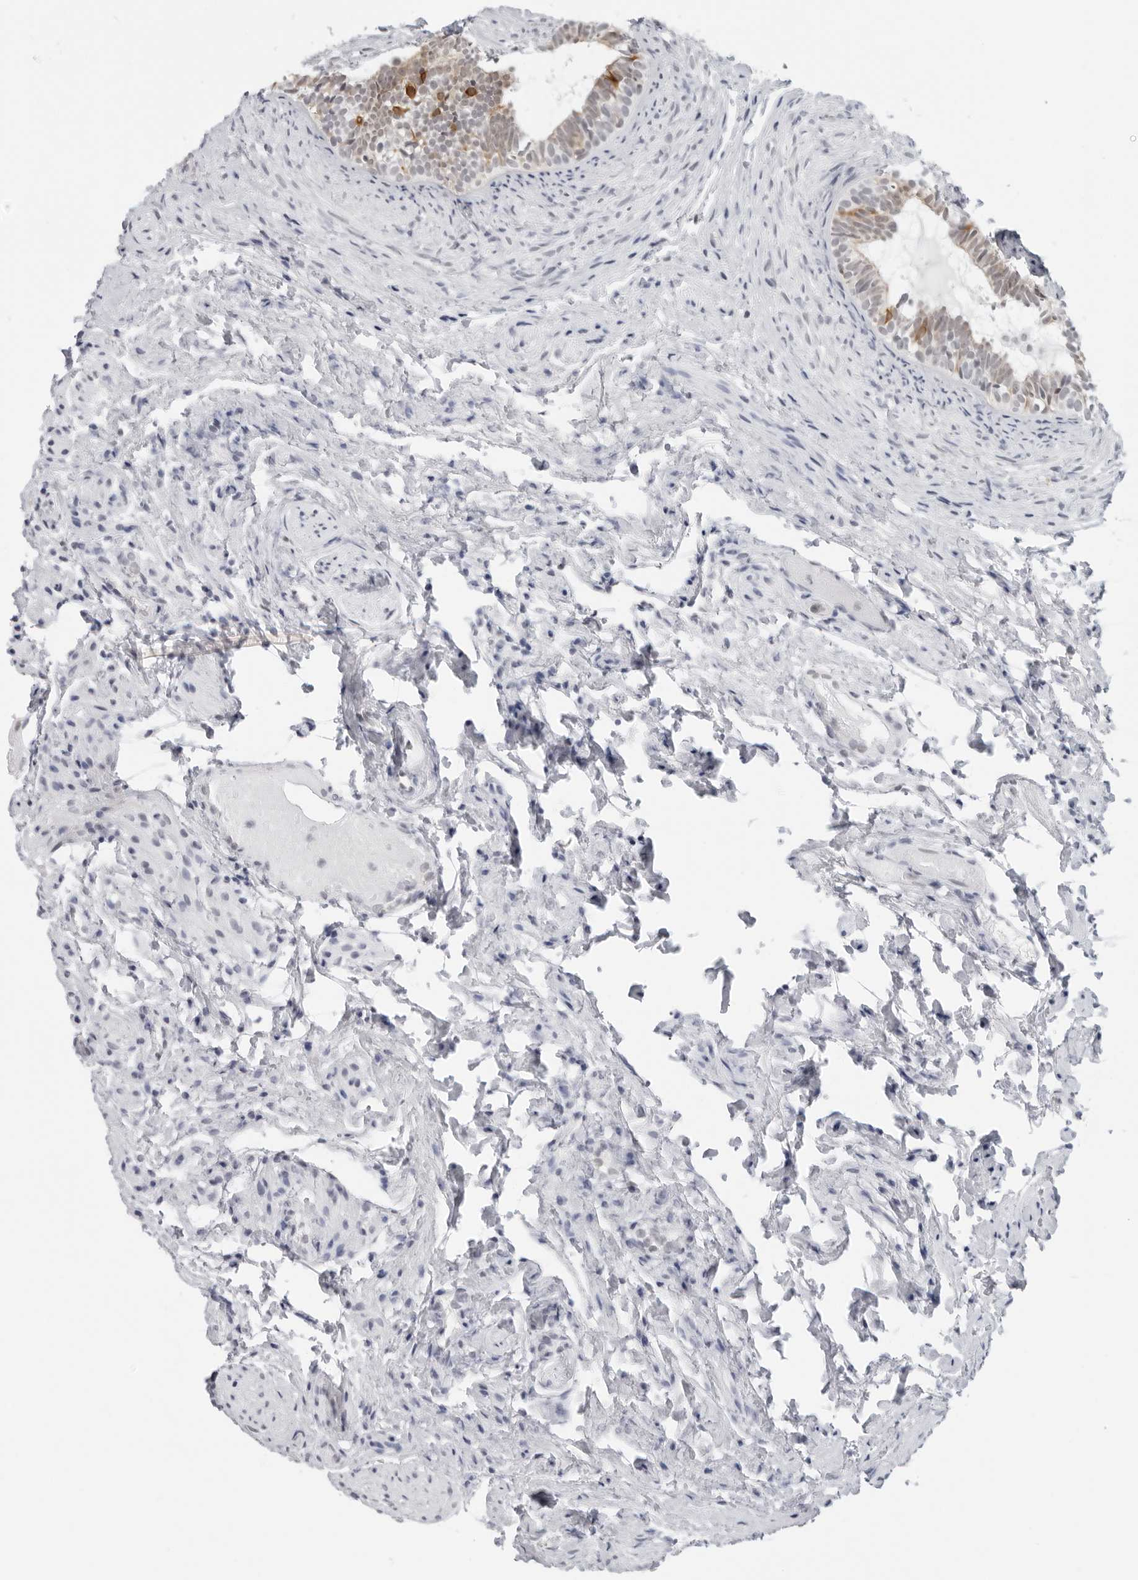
{"staining": {"intensity": "moderate", "quantity": "25%-75%", "location": "cytoplasmic/membranous"}, "tissue": "epididymis", "cell_type": "Glandular cells", "image_type": "normal", "snomed": [{"axis": "morphology", "description": "Normal tissue, NOS"}, {"axis": "topography", "description": "Epididymis"}], "caption": "Protein staining of benign epididymis displays moderate cytoplasmic/membranous positivity in approximately 25%-75% of glandular cells. (DAB (3,3'-diaminobenzidine) IHC with brightfield microscopy, high magnification).", "gene": "FLG2", "patient": {"sex": "male", "age": 5}}